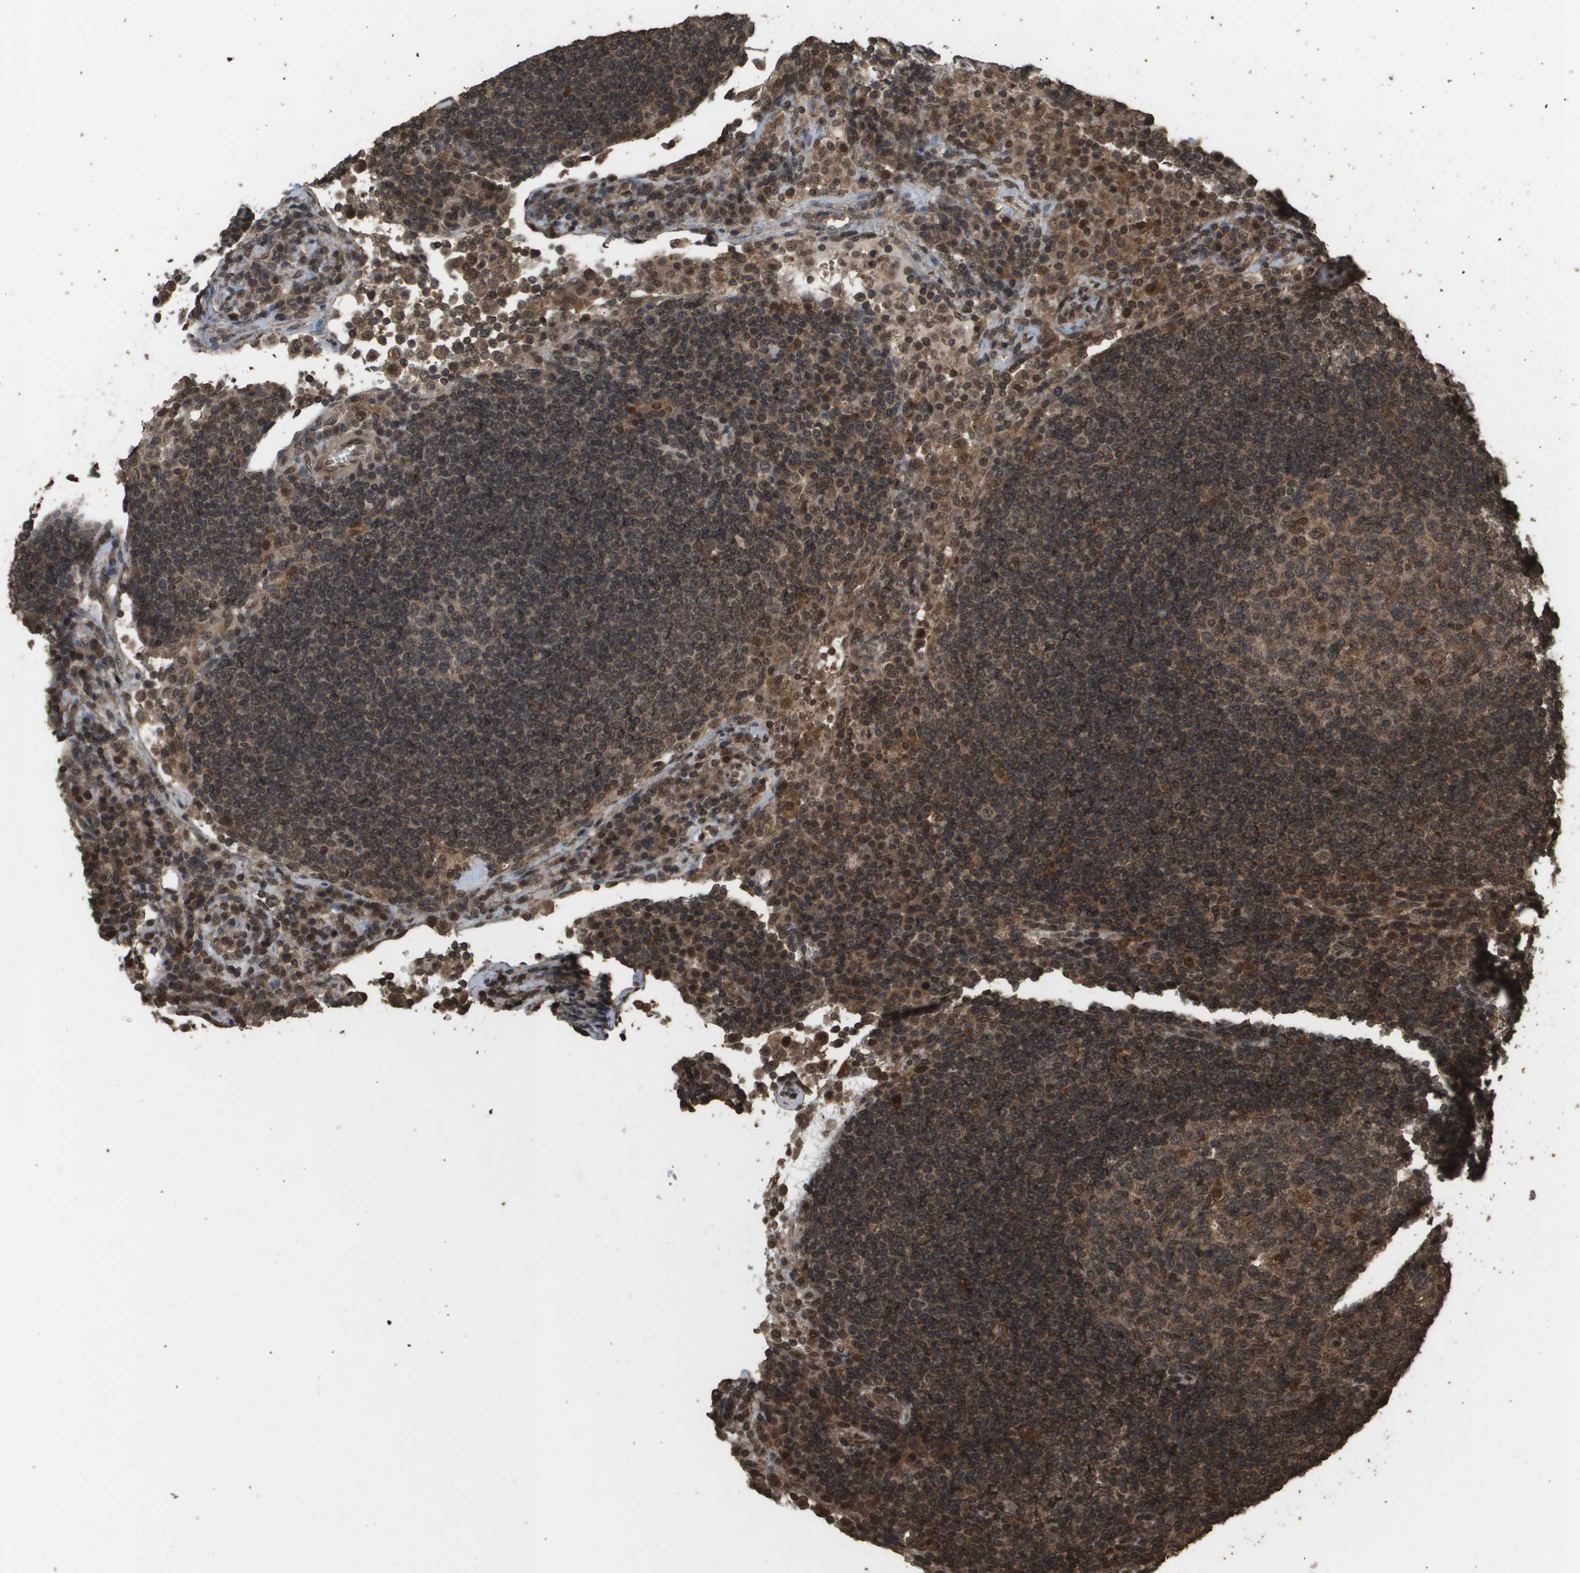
{"staining": {"intensity": "moderate", "quantity": "<25%", "location": "cytoplasmic/membranous,nuclear"}, "tissue": "lymph node", "cell_type": "Germinal center cells", "image_type": "normal", "snomed": [{"axis": "morphology", "description": "Normal tissue, NOS"}, {"axis": "topography", "description": "Lymph node"}], "caption": "Protein staining shows moderate cytoplasmic/membranous,nuclear expression in about <25% of germinal center cells in unremarkable lymph node. The protein of interest is shown in brown color, while the nuclei are stained blue.", "gene": "AXIN2", "patient": {"sex": "female", "age": 53}}